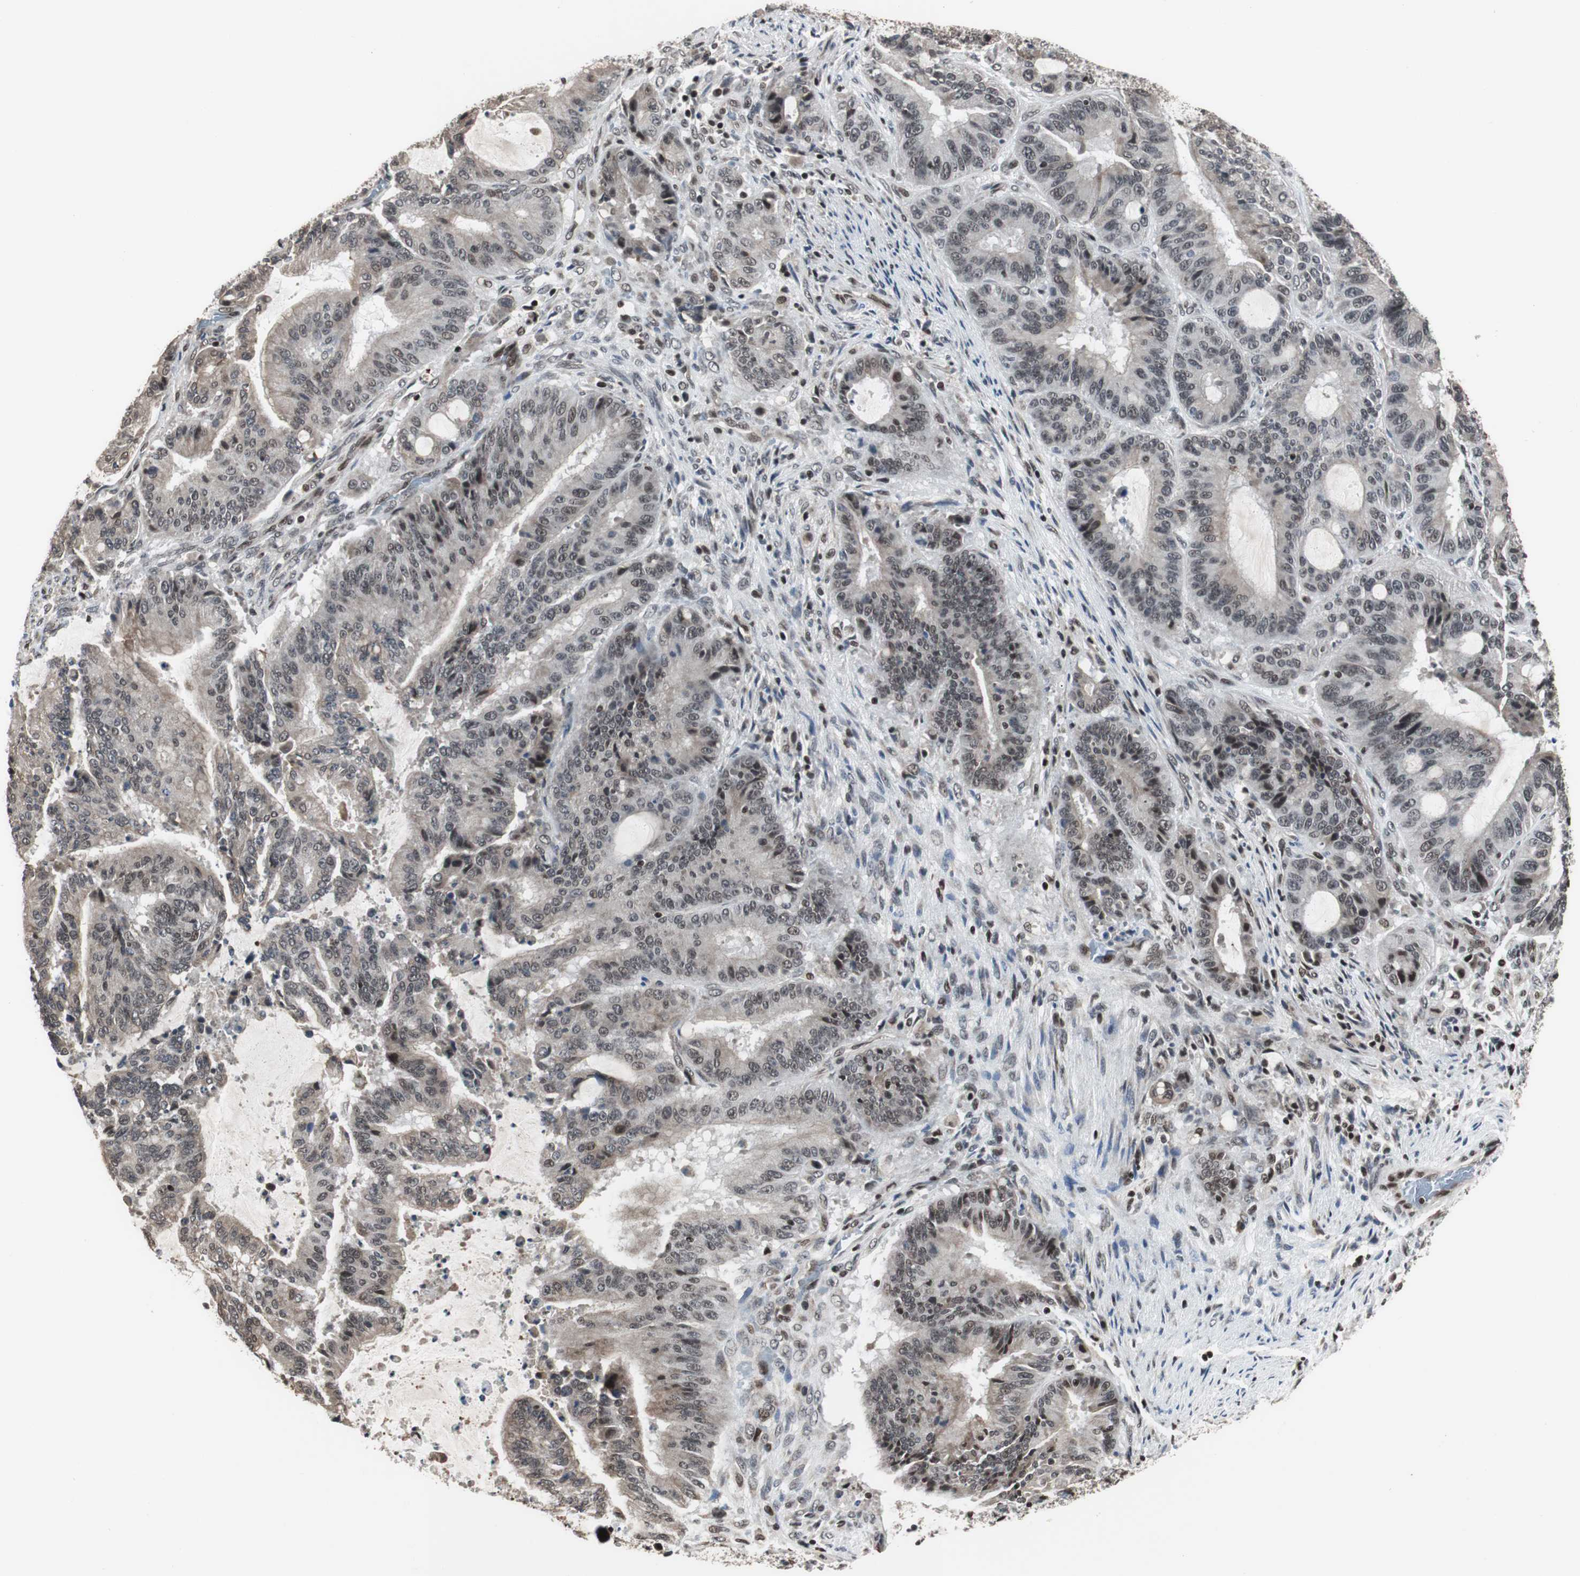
{"staining": {"intensity": "weak", "quantity": ">75%", "location": "nuclear"}, "tissue": "liver cancer", "cell_type": "Tumor cells", "image_type": "cancer", "snomed": [{"axis": "morphology", "description": "Cholangiocarcinoma"}, {"axis": "topography", "description": "Liver"}], "caption": "Immunohistochemical staining of liver cancer reveals weak nuclear protein expression in about >75% of tumor cells.", "gene": "TERF2IP", "patient": {"sex": "female", "age": 73}}